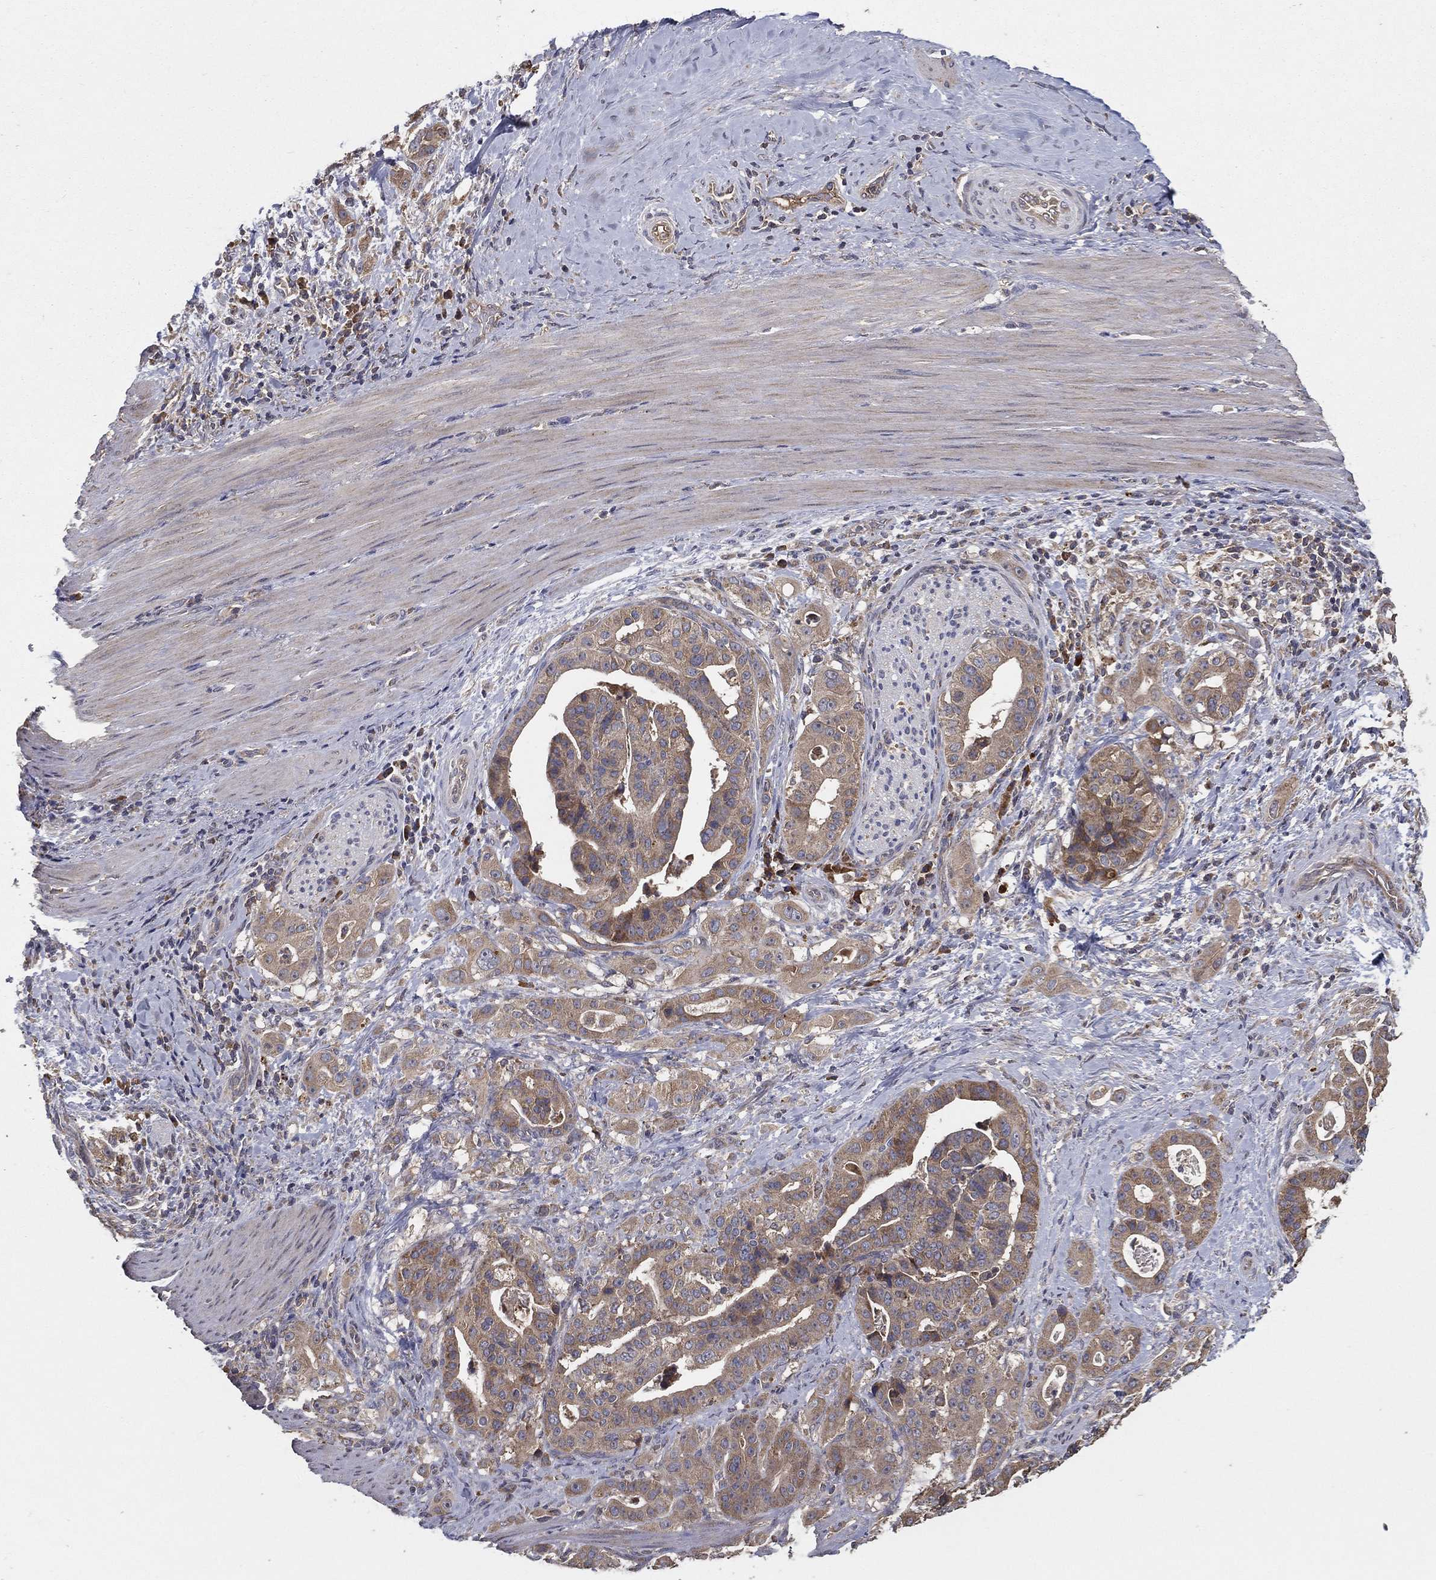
{"staining": {"intensity": "moderate", "quantity": "25%-75%", "location": "cytoplasmic/membranous"}, "tissue": "stomach cancer", "cell_type": "Tumor cells", "image_type": "cancer", "snomed": [{"axis": "morphology", "description": "Adenocarcinoma, NOS"}, {"axis": "topography", "description": "Stomach"}], "caption": "A medium amount of moderate cytoplasmic/membranous expression is identified in approximately 25%-75% of tumor cells in adenocarcinoma (stomach) tissue.", "gene": "MT-ND1", "patient": {"sex": "male", "age": 48}}